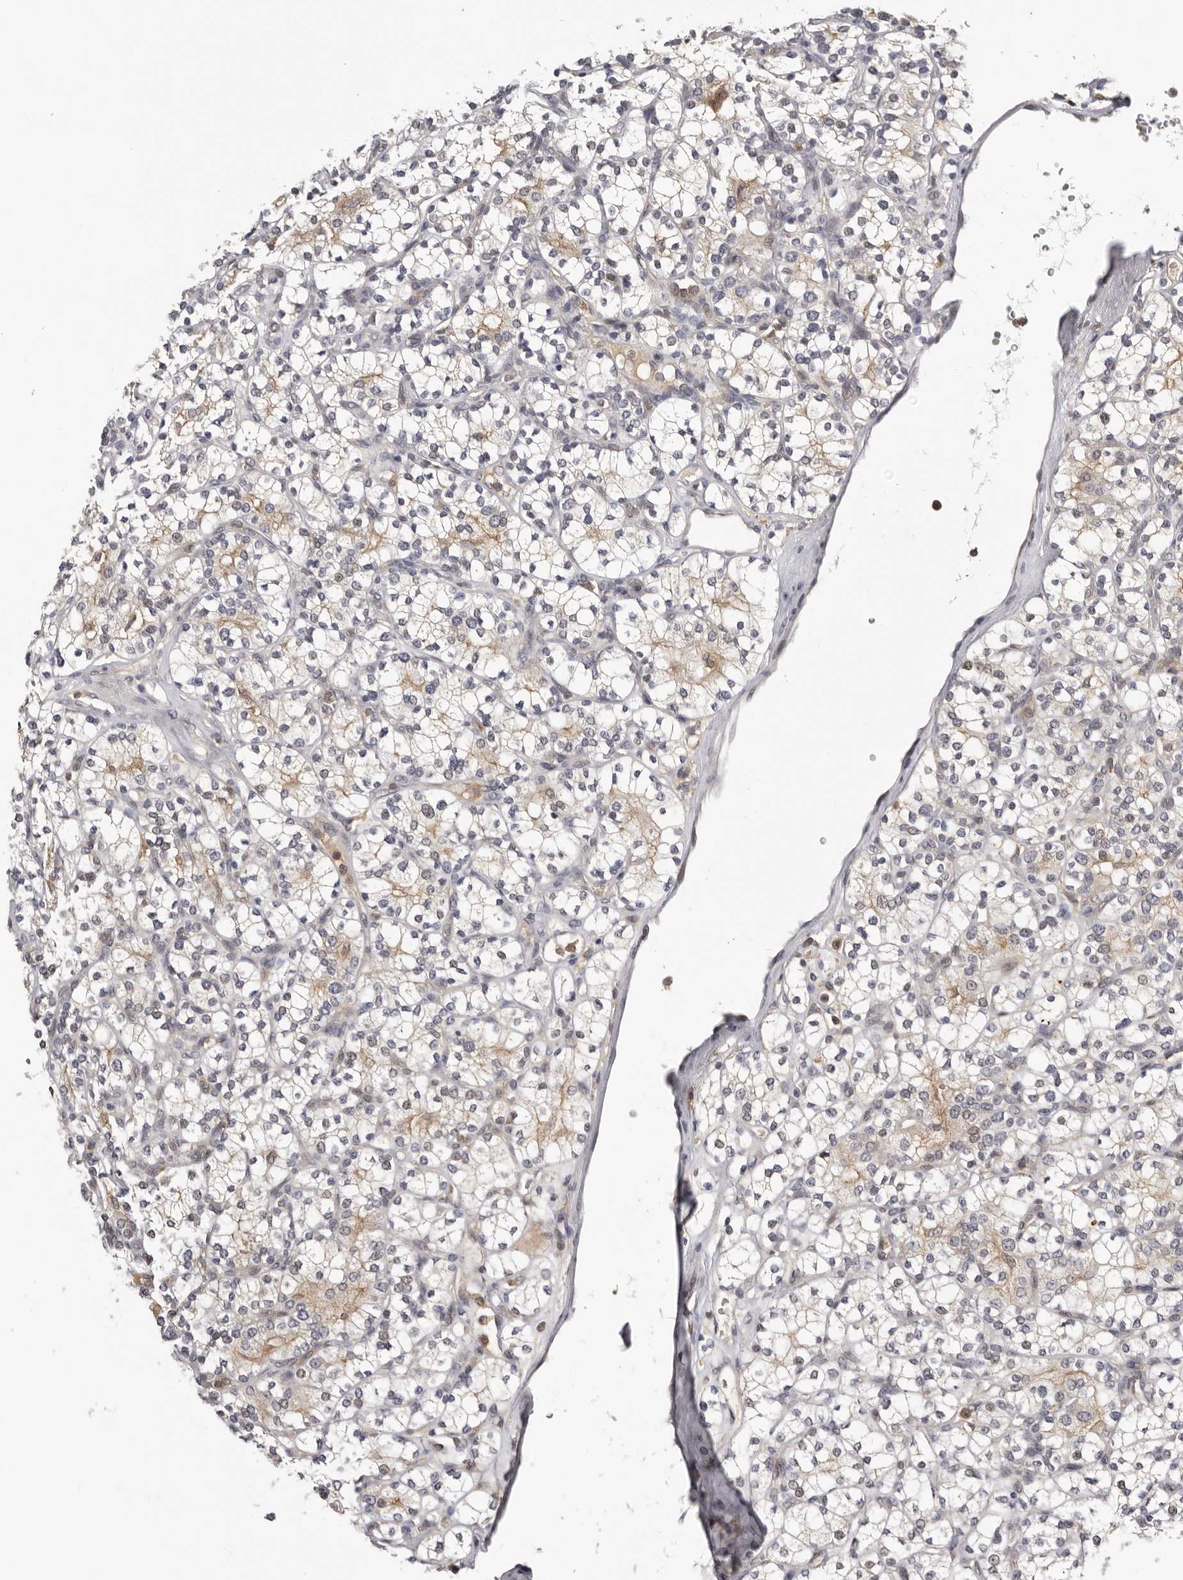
{"staining": {"intensity": "weak", "quantity": "<25%", "location": "cytoplasmic/membranous"}, "tissue": "renal cancer", "cell_type": "Tumor cells", "image_type": "cancer", "snomed": [{"axis": "morphology", "description": "Adenocarcinoma, NOS"}, {"axis": "topography", "description": "Kidney"}], "caption": "This is a image of immunohistochemistry (IHC) staining of adenocarcinoma (renal), which shows no staining in tumor cells. Nuclei are stained in blue.", "gene": "KIF2B", "patient": {"sex": "male", "age": 77}}